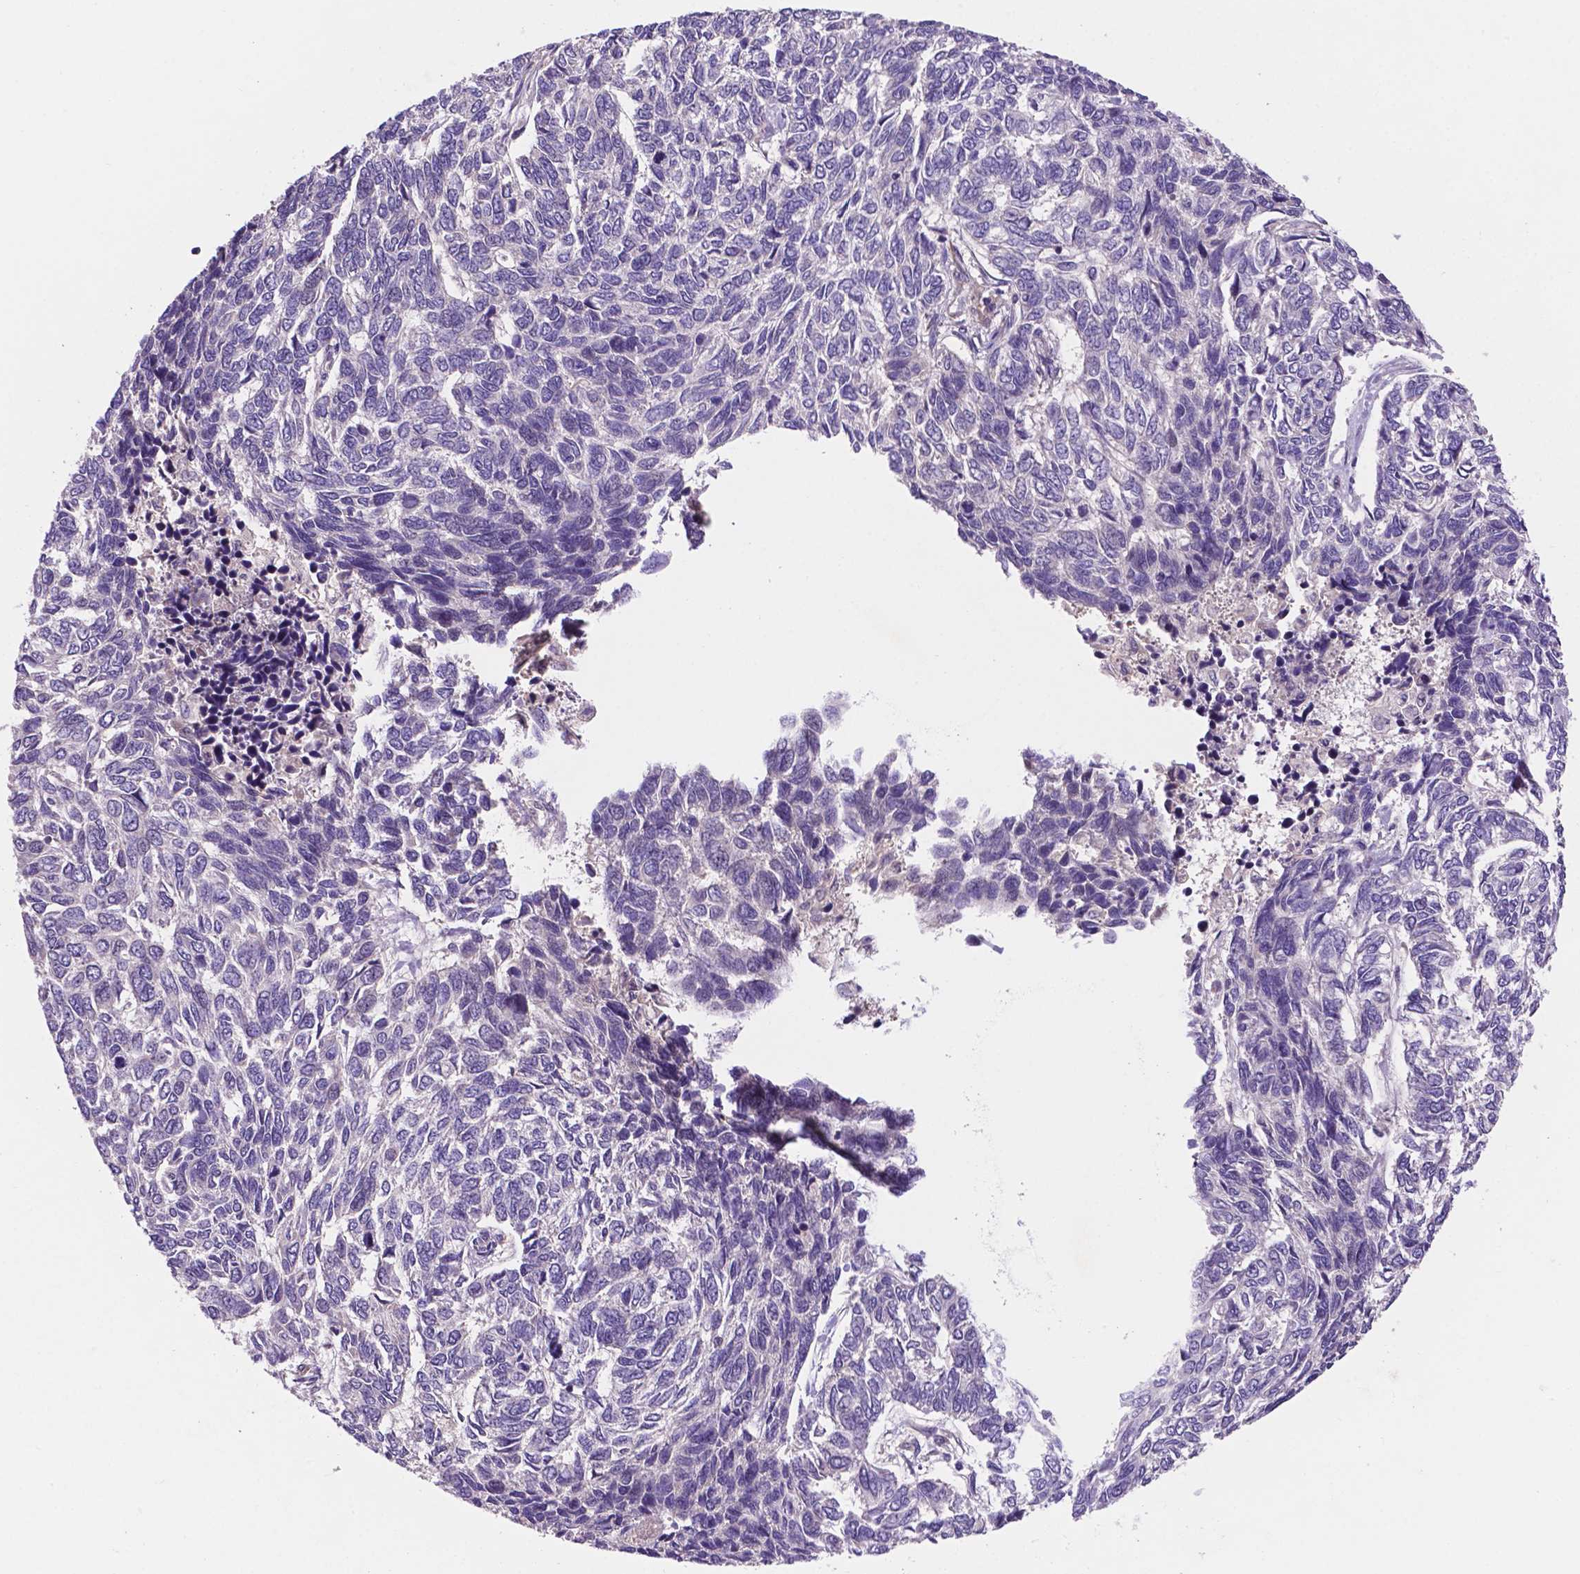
{"staining": {"intensity": "negative", "quantity": "none", "location": "none"}, "tissue": "skin cancer", "cell_type": "Tumor cells", "image_type": "cancer", "snomed": [{"axis": "morphology", "description": "Basal cell carcinoma"}, {"axis": "topography", "description": "Skin"}], "caption": "High power microscopy photomicrograph of an immunohistochemistry (IHC) histopathology image of basal cell carcinoma (skin), revealing no significant staining in tumor cells.", "gene": "TM4SF20", "patient": {"sex": "female", "age": 65}}